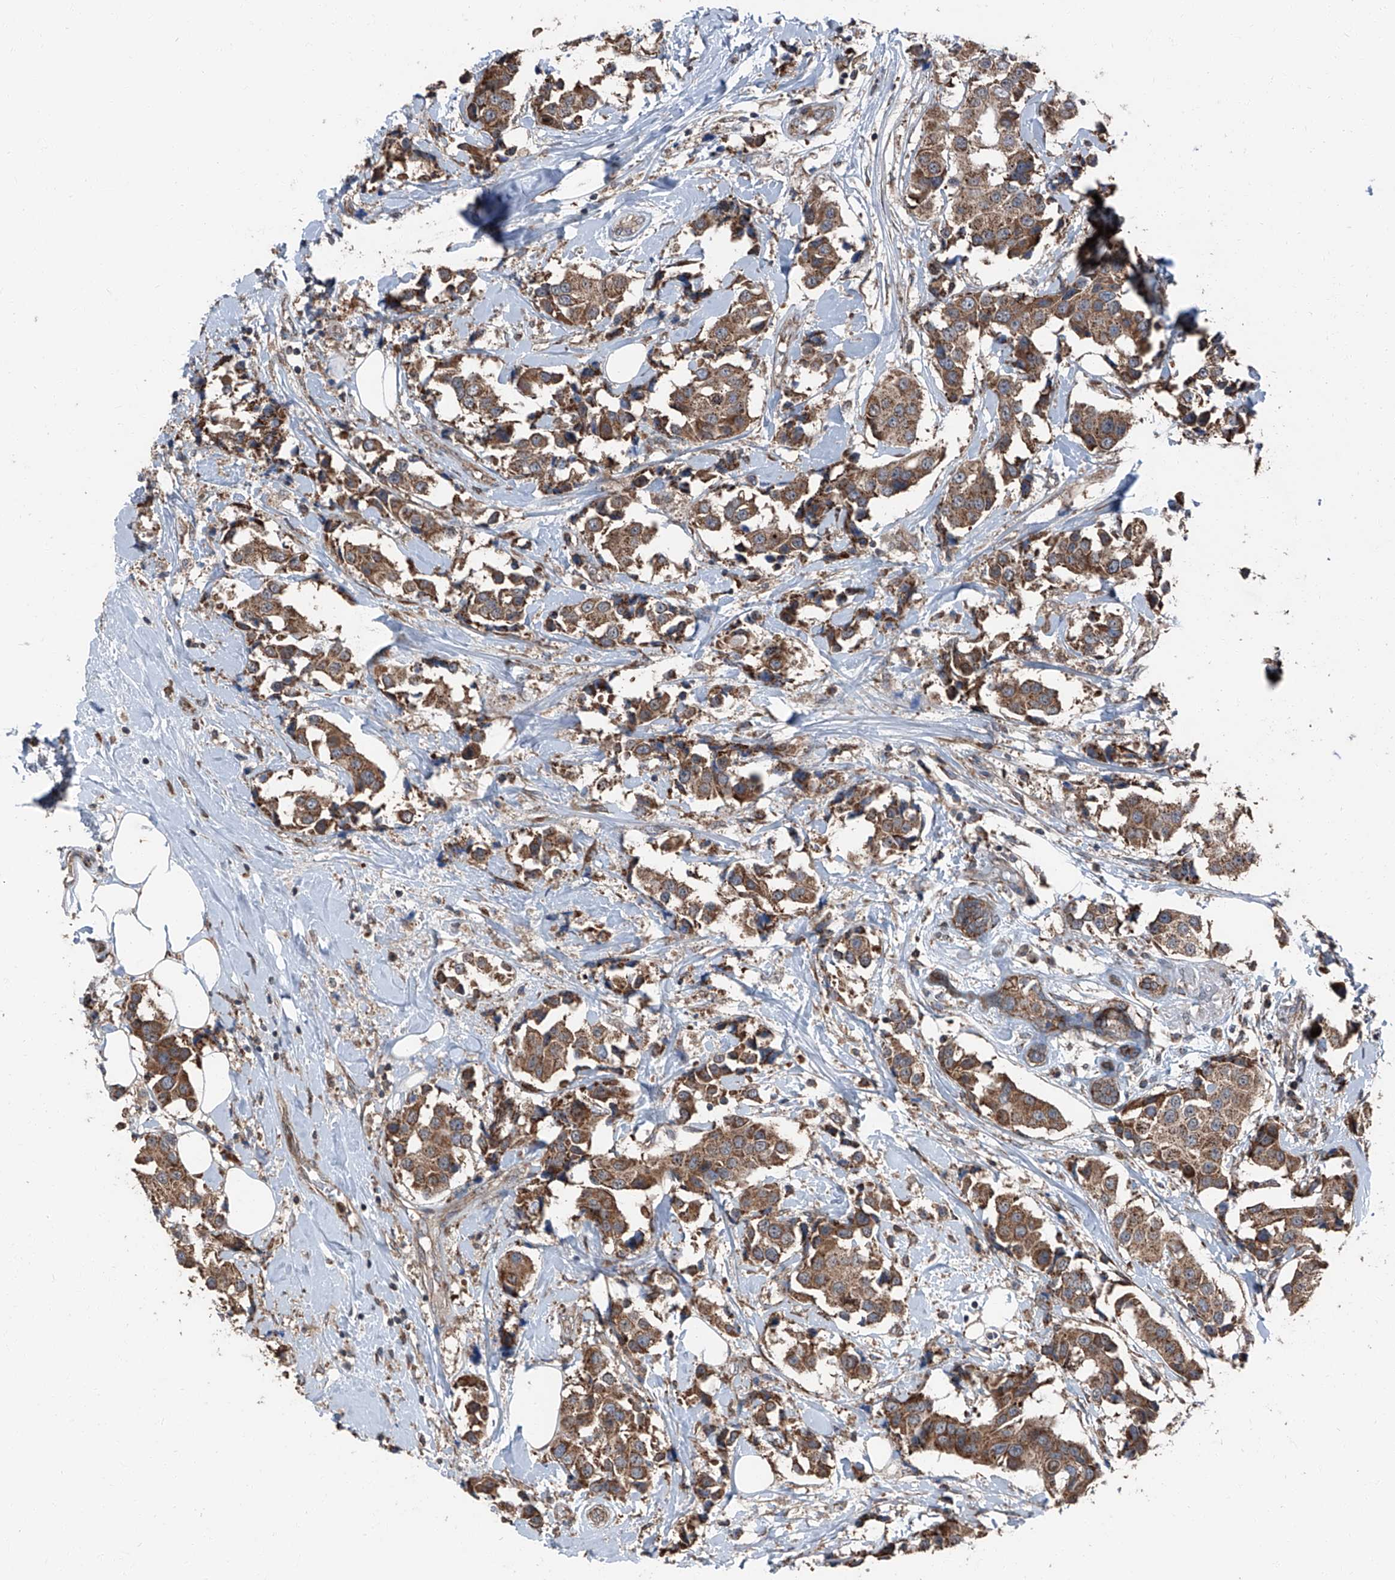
{"staining": {"intensity": "moderate", "quantity": ">75%", "location": "cytoplasmic/membranous"}, "tissue": "breast cancer", "cell_type": "Tumor cells", "image_type": "cancer", "snomed": [{"axis": "morphology", "description": "Normal tissue, NOS"}, {"axis": "morphology", "description": "Duct carcinoma"}, {"axis": "topography", "description": "Breast"}], "caption": "Human breast cancer stained for a protein (brown) shows moderate cytoplasmic/membranous positive expression in approximately >75% of tumor cells.", "gene": "LIMK1", "patient": {"sex": "female", "age": 39}}